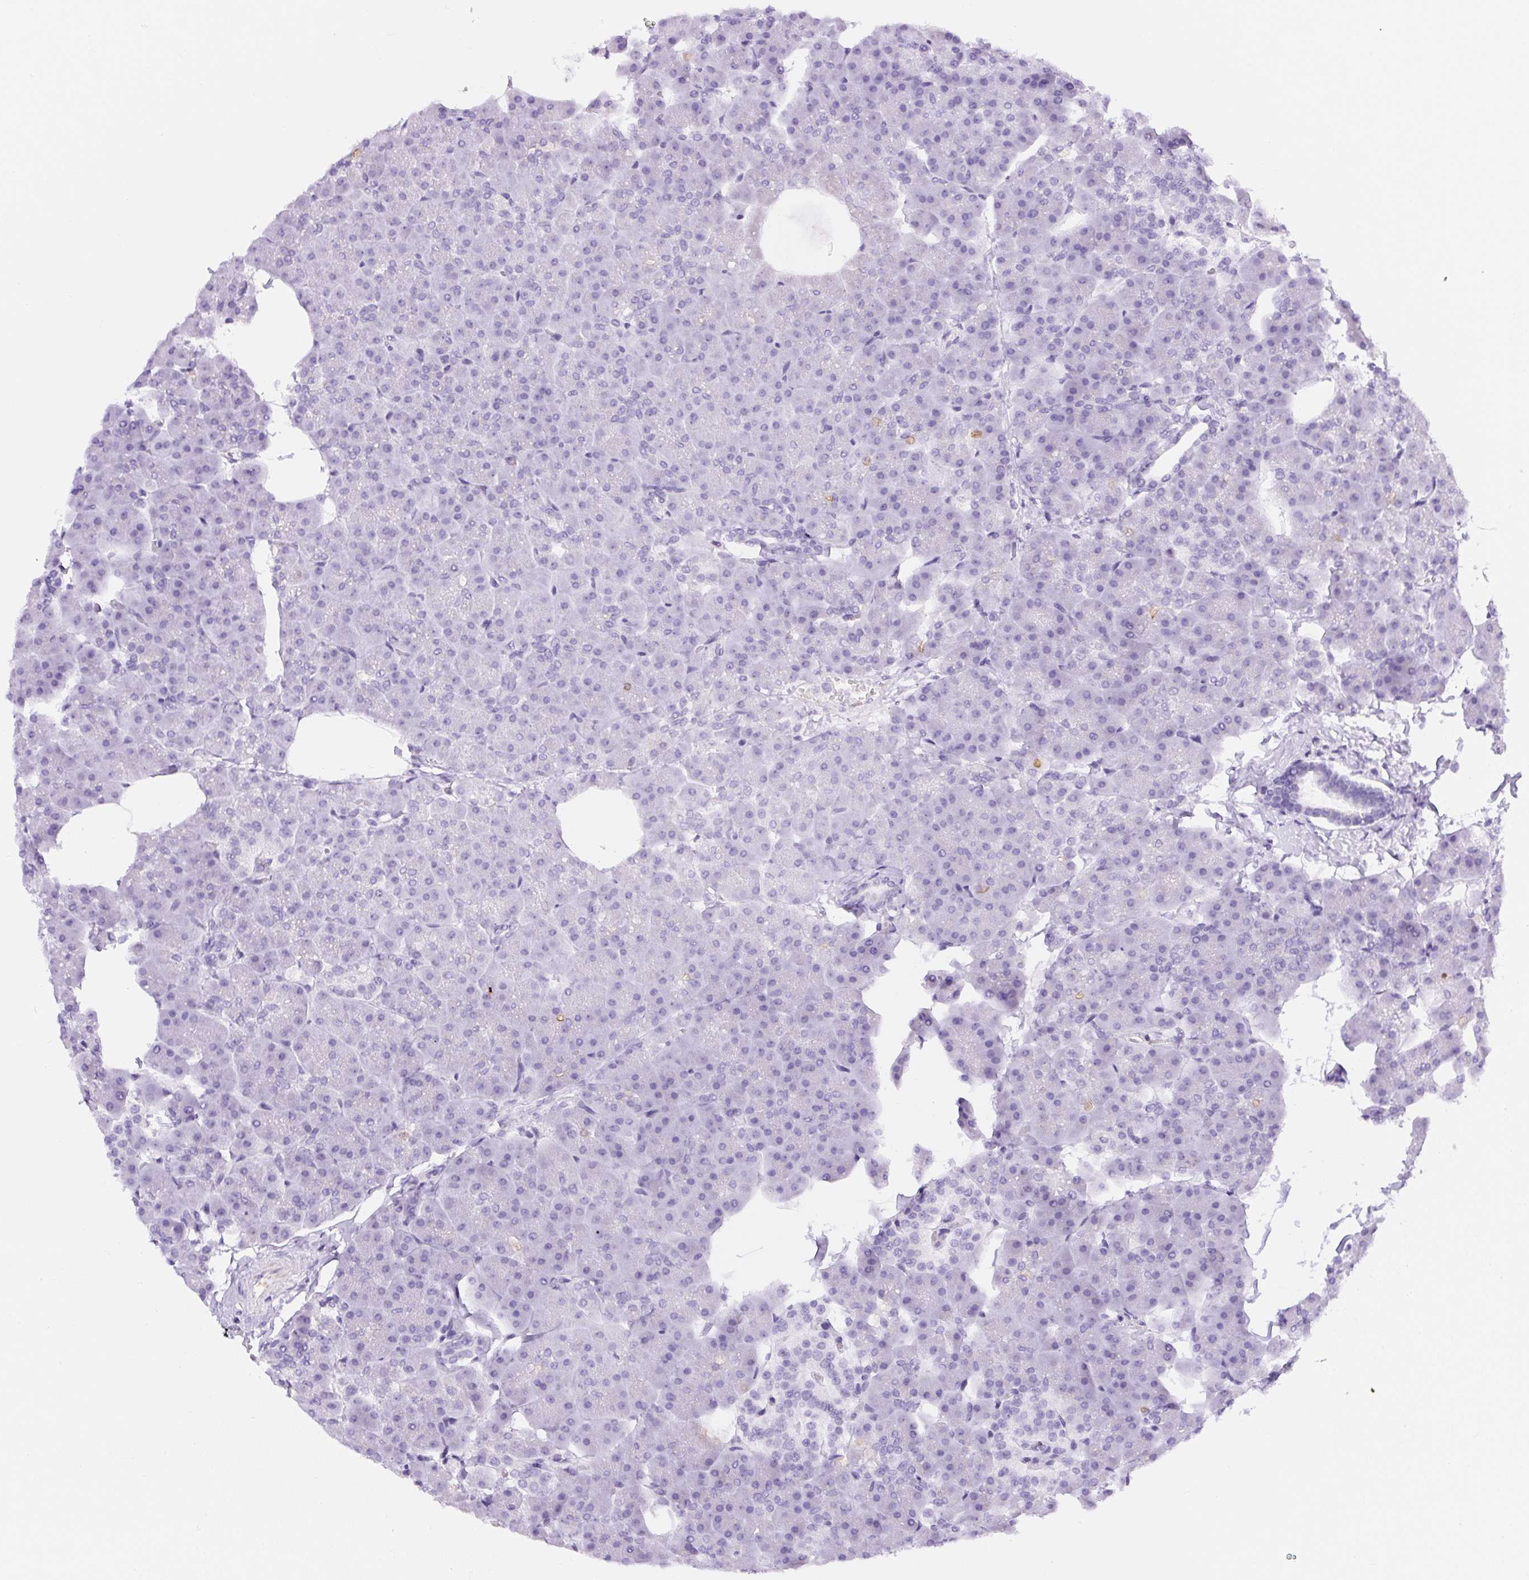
{"staining": {"intensity": "negative", "quantity": "none", "location": "none"}, "tissue": "pancreas", "cell_type": "Exocrine glandular cells", "image_type": "normal", "snomed": [{"axis": "morphology", "description": "Normal tissue, NOS"}, {"axis": "topography", "description": "Pancreas"}], "caption": "Image shows no protein positivity in exocrine glandular cells of normal pancreas. The staining is performed using DAB brown chromogen with nuclei counter-stained in using hematoxylin.", "gene": "PIP5KL1", "patient": {"sex": "male", "age": 35}}